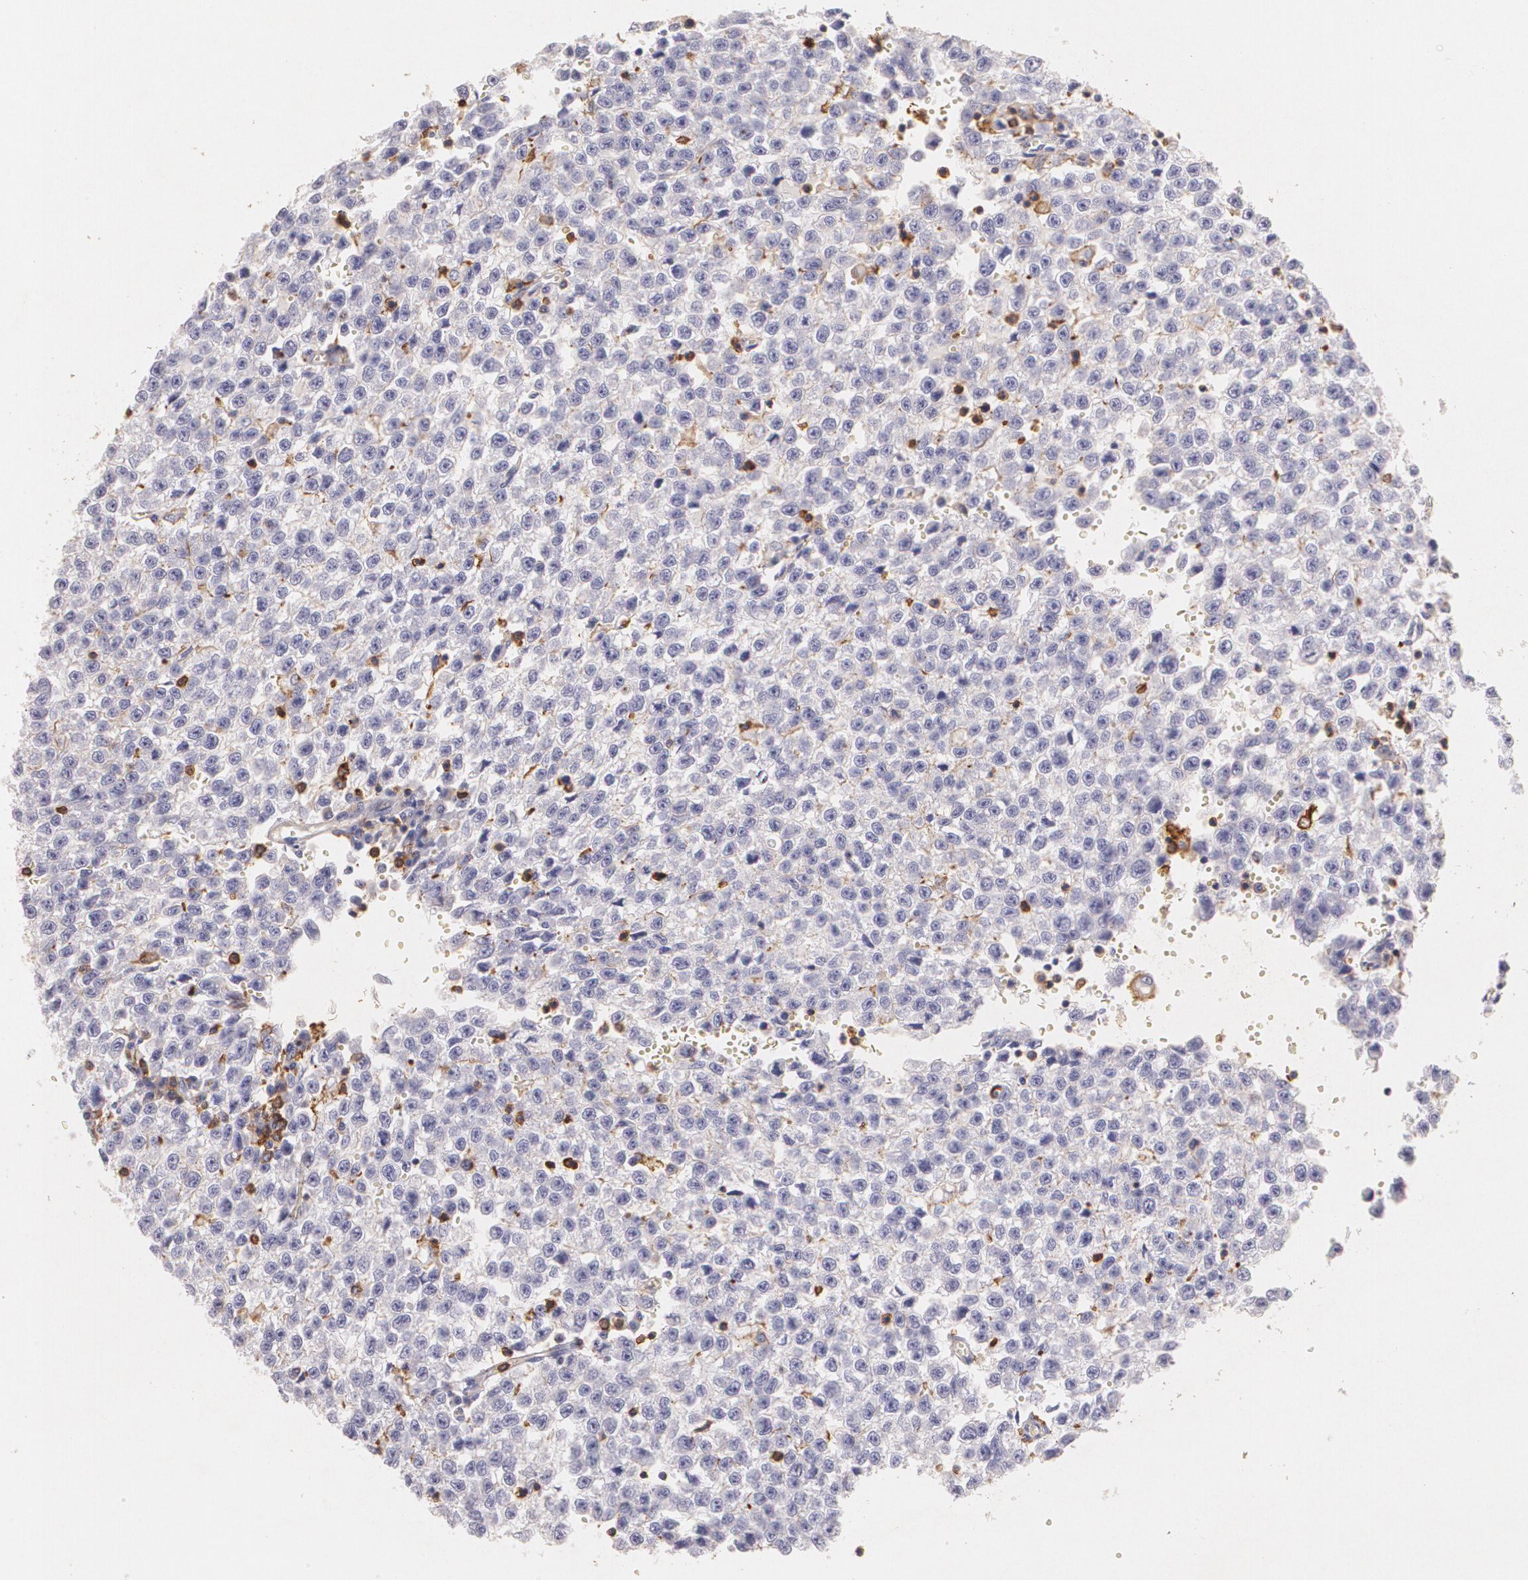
{"staining": {"intensity": "negative", "quantity": "none", "location": "none"}, "tissue": "testis cancer", "cell_type": "Tumor cells", "image_type": "cancer", "snomed": [{"axis": "morphology", "description": "Seminoma, NOS"}, {"axis": "topography", "description": "Testis"}], "caption": "The histopathology image displays no staining of tumor cells in seminoma (testis).", "gene": "TGFBR1", "patient": {"sex": "male", "age": 35}}